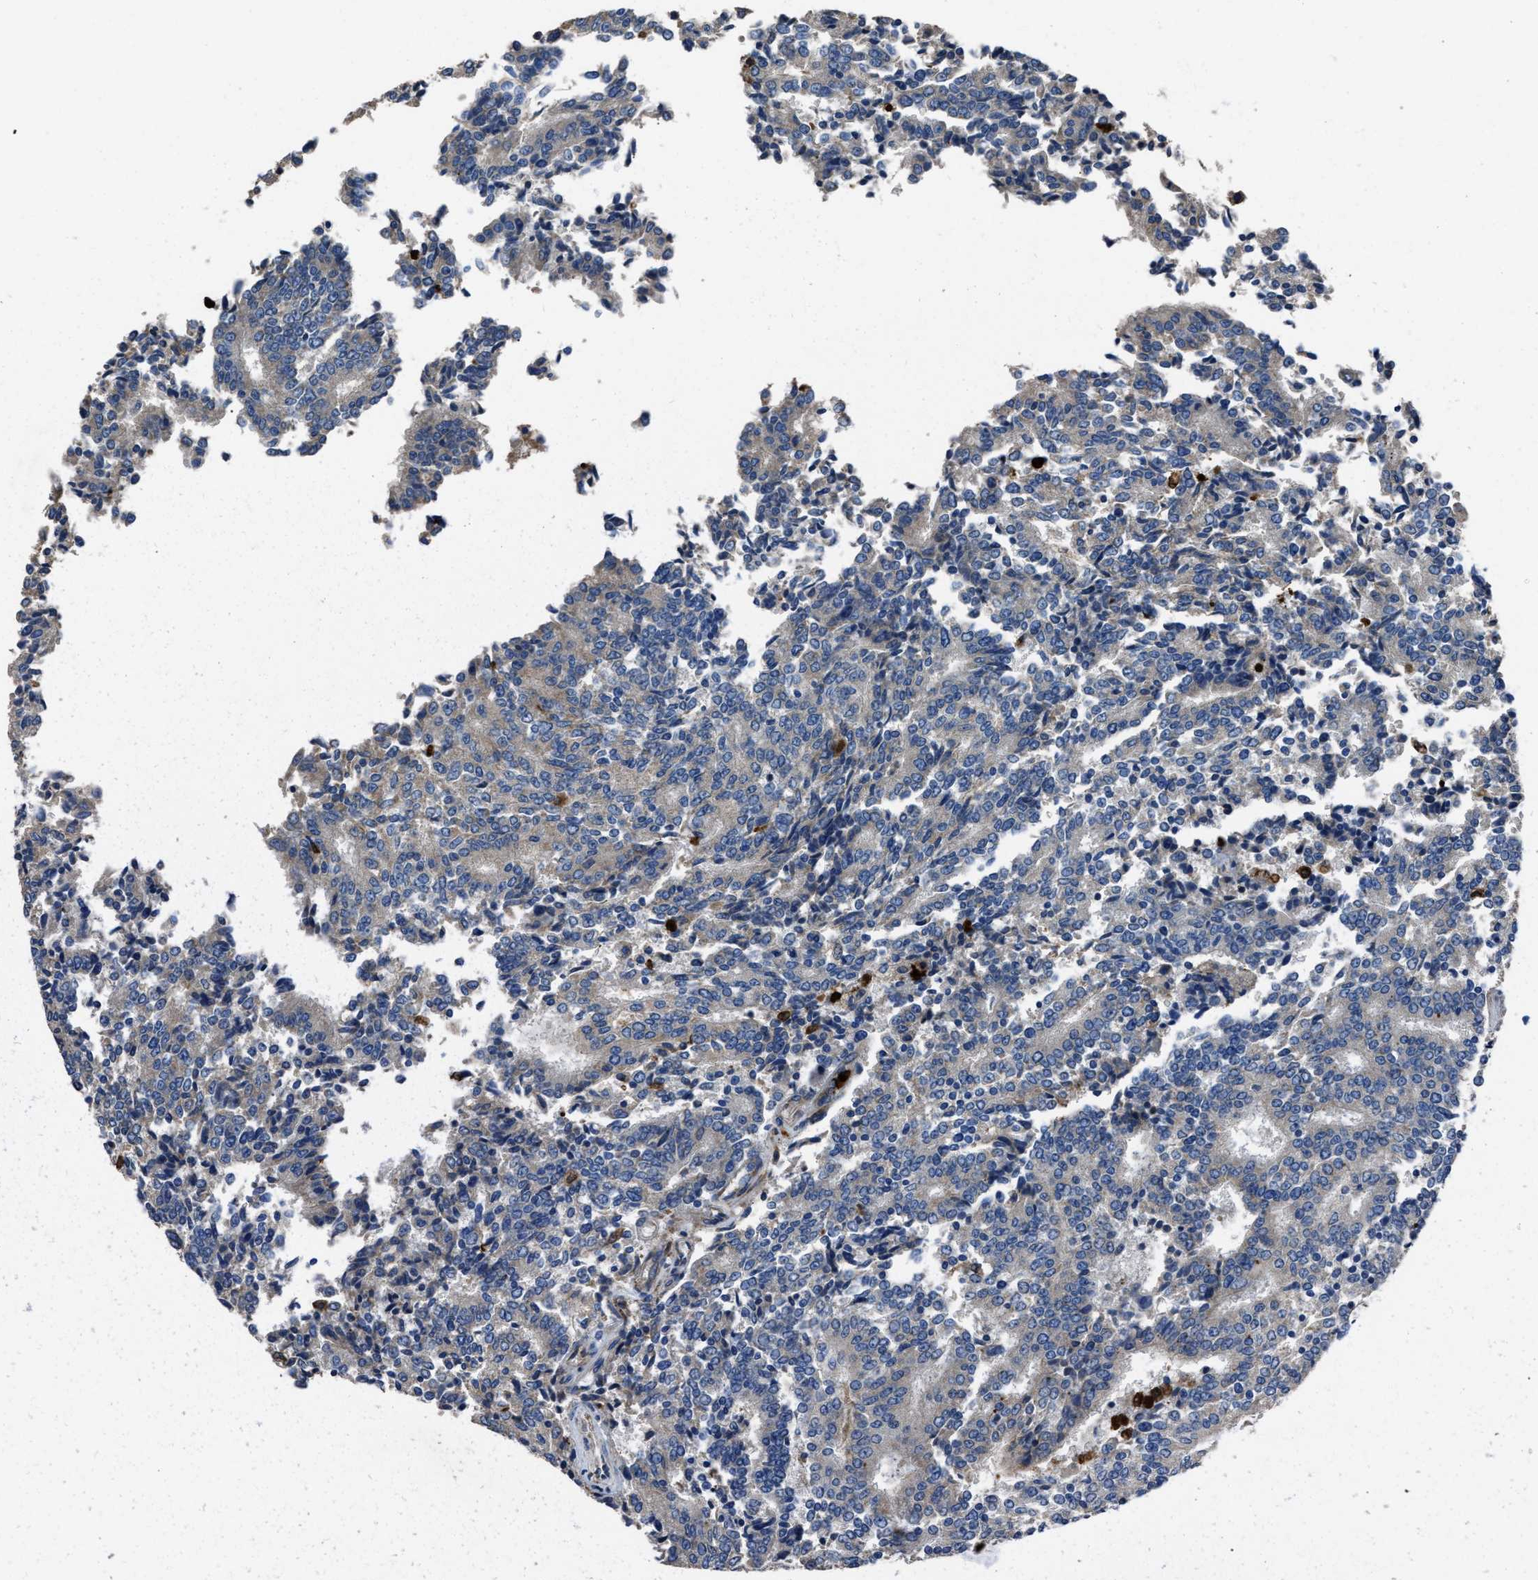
{"staining": {"intensity": "negative", "quantity": "none", "location": "none"}, "tissue": "prostate cancer", "cell_type": "Tumor cells", "image_type": "cancer", "snomed": [{"axis": "morphology", "description": "Normal tissue, NOS"}, {"axis": "morphology", "description": "Adenocarcinoma, High grade"}, {"axis": "topography", "description": "Prostate"}, {"axis": "topography", "description": "Seminal veicle"}], "caption": "An image of prostate cancer (high-grade adenocarcinoma) stained for a protein demonstrates no brown staining in tumor cells.", "gene": "ANGPT1", "patient": {"sex": "male", "age": 55}}